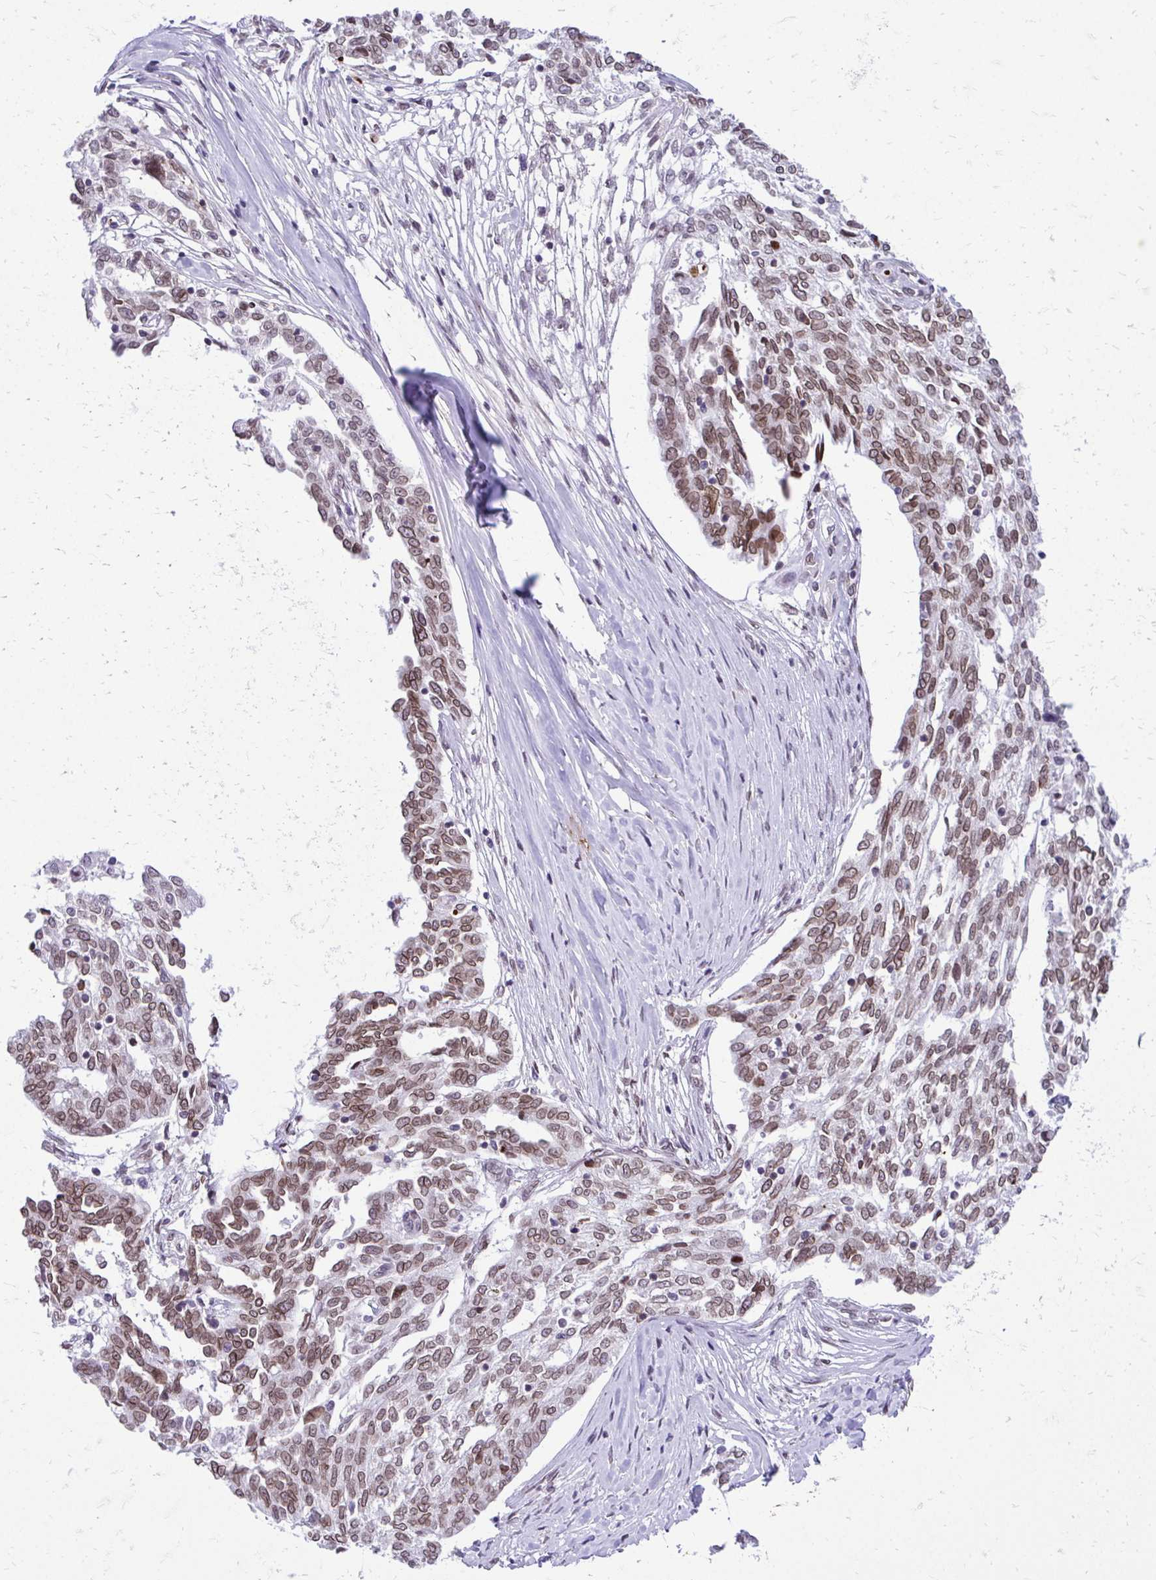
{"staining": {"intensity": "moderate", "quantity": ">75%", "location": "cytoplasmic/membranous,nuclear"}, "tissue": "ovarian cancer", "cell_type": "Tumor cells", "image_type": "cancer", "snomed": [{"axis": "morphology", "description": "Cystadenocarcinoma, serous, NOS"}, {"axis": "topography", "description": "Ovary"}], "caption": "Immunohistochemical staining of human ovarian cancer (serous cystadenocarcinoma) shows medium levels of moderate cytoplasmic/membranous and nuclear protein expression in about >75% of tumor cells. The staining was performed using DAB (3,3'-diaminobenzidine) to visualize the protein expression in brown, while the nuclei were stained in blue with hematoxylin (Magnification: 20x).", "gene": "BANF1", "patient": {"sex": "female", "age": 67}}